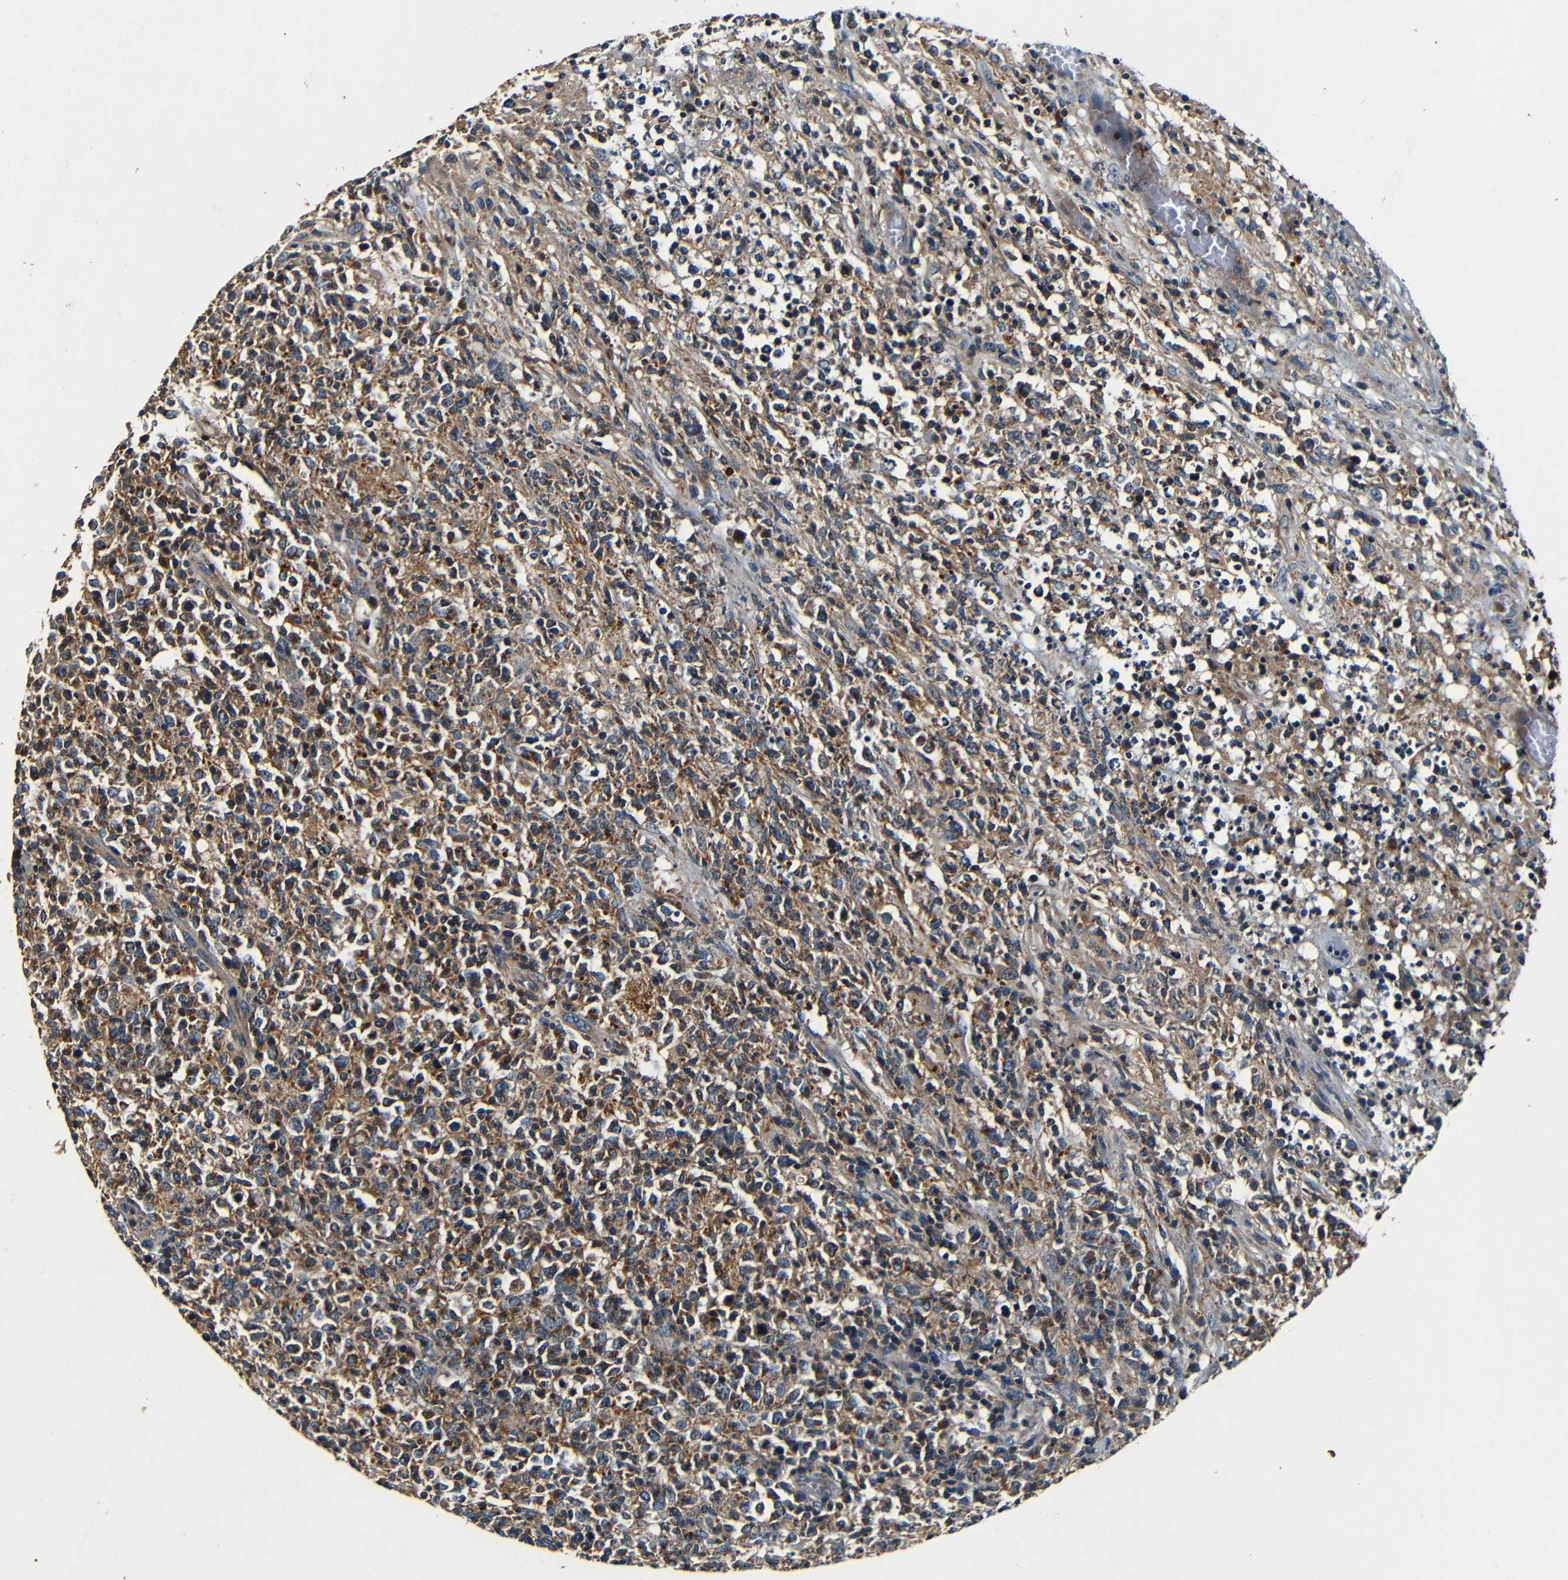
{"staining": {"intensity": "moderate", "quantity": ">75%", "location": "cytoplasmic/membranous"}, "tissue": "lymphoma", "cell_type": "Tumor cells", "image_type": "cancer", "snomed": [{"axis": "morphology", "description": "Malignant lymphoma, non-Hodgkin's type, High grade"}, {"axis": "topography", "description": "Lymph node"}], "caption": "Approximately >75% of tumor cells in human lymphoma demonstrate moderate cytoplasmic/membranous protein expression as visualized by brown immunohistochemical staining.", "gene": "MTX1", "patient": {"sex": "female", "age": 84}}